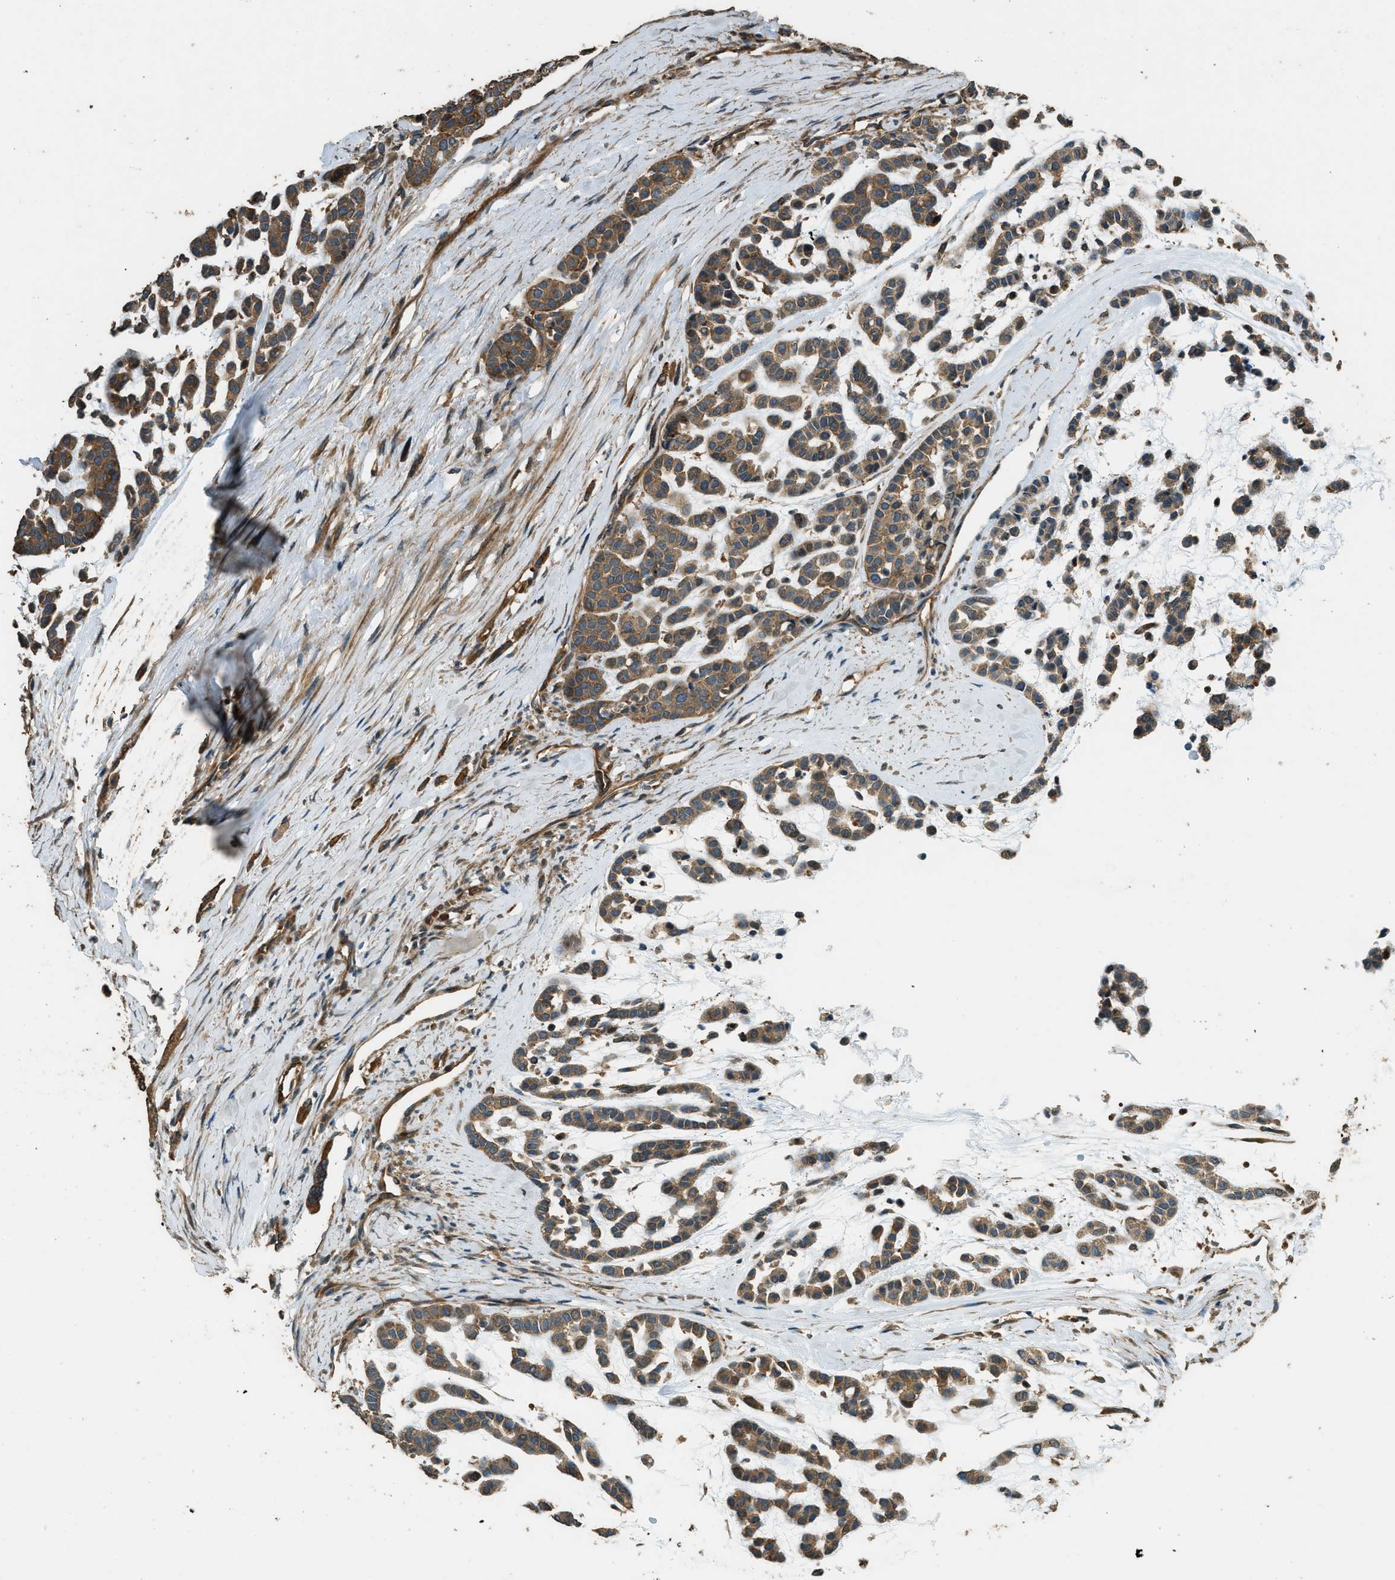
{"staining": {"intensity": "moderate", "quantity": ">75%", "location": "cytoplasmic/membranous"}, "tissue": "head and neck cancer", "cell_type": "Tumor cells", "image_type": "cancer", "snomed": [{"axis": "morphology", "description": "Adenocarcinoma, NOS"}, {"axis": "morphology", "description": "Adenoma, NOS"}, {"axis": "topography", "description": "Head-Neck"}], "caption": "Immunohistochemical staining of head and neck cancer (adenoma) exhibits medium levels of moderate cytoplasmic/membranous protein positivity in approximately >75% of tumor cells.", "gene": "MARS1", "patient": {"sex": "female", "age": 55}}